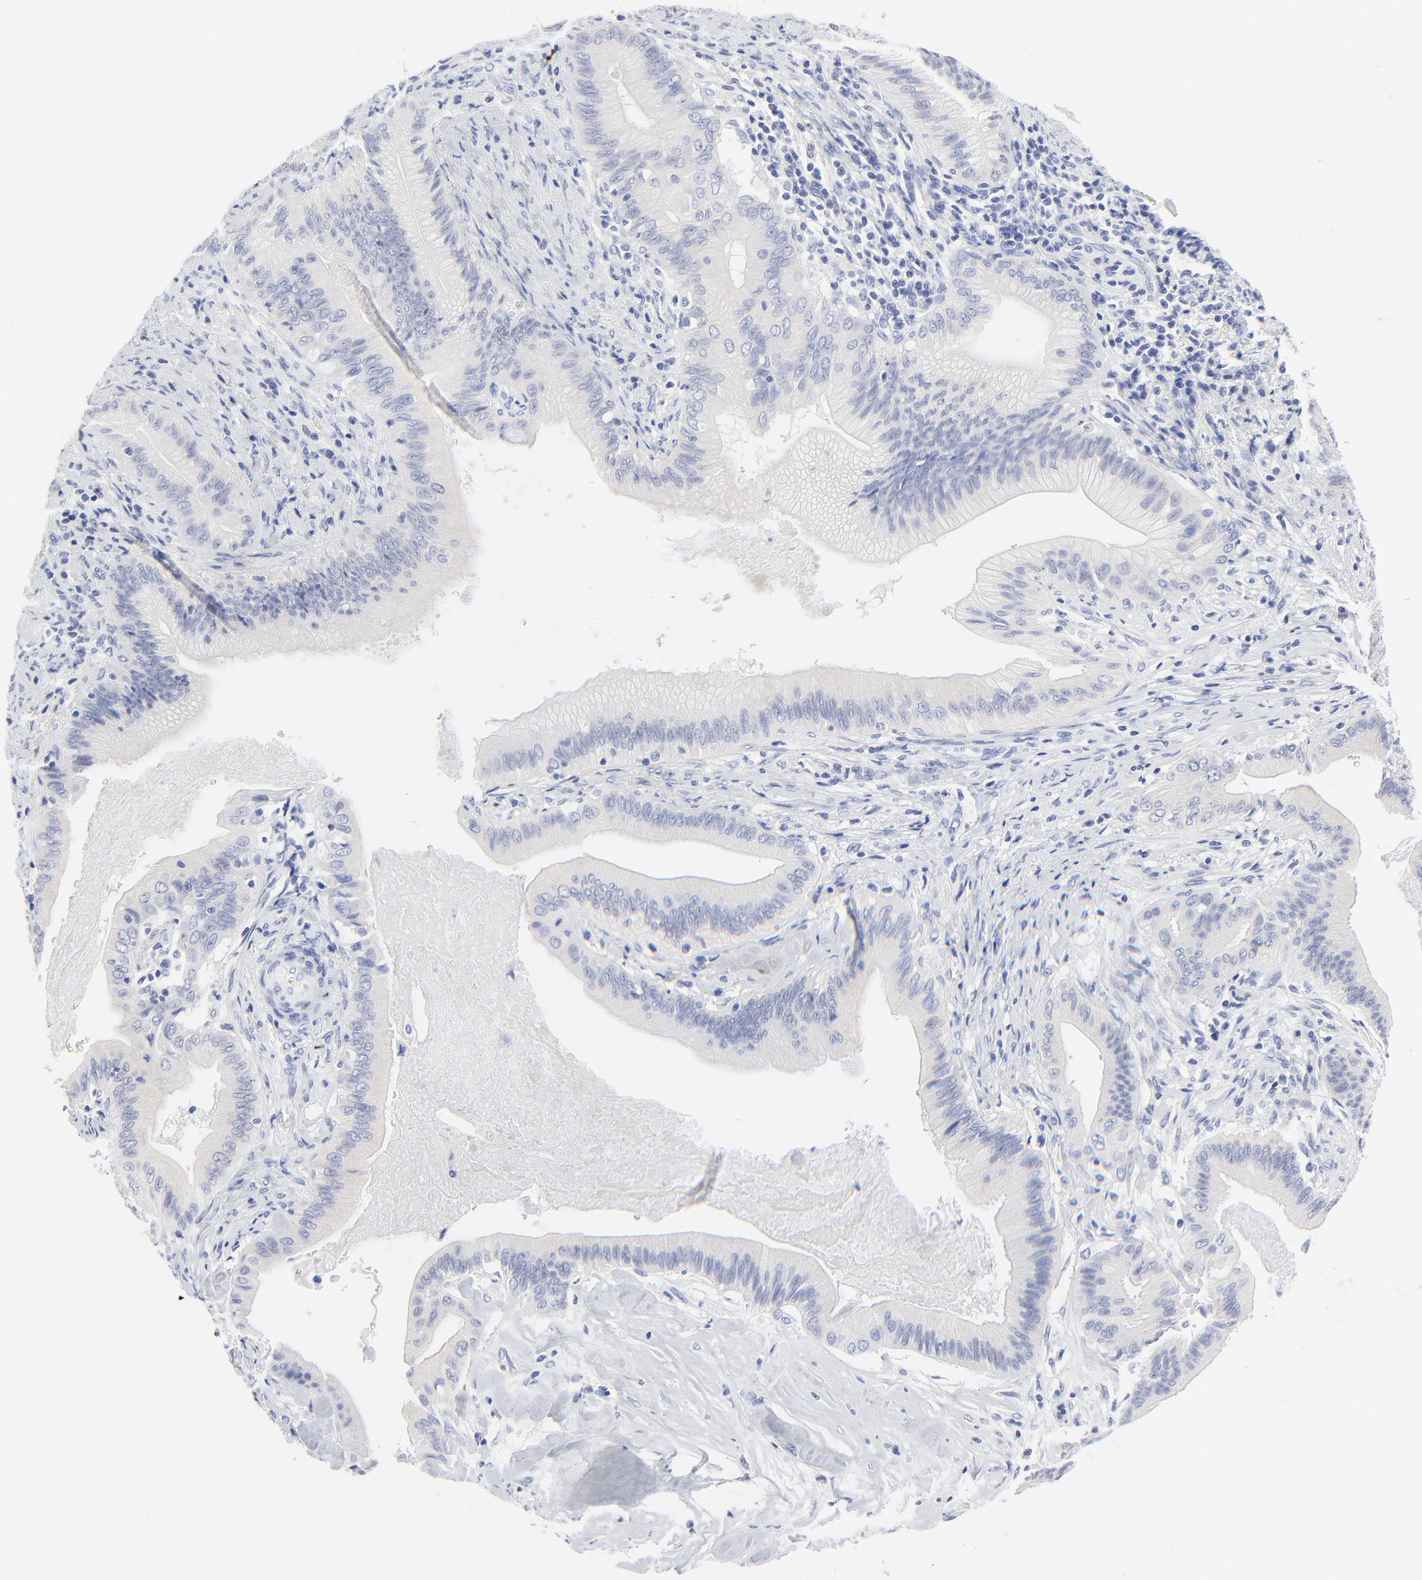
{"staining": {"intensity": "negative", "quantity": "none", "location": "none"}, "tissue": "liver cancer", "cell_type": "Tumor cells", "image_type": "cancer", "snomed": [{"axis": "morphology", "description": "Cholangiocarcinoma"}, {"axis": "topography", "description": "Liver"}], "caption": "Immunohistochemistry (IHC) photomicrograph of neoplastic tissue: liver cancer stained with DAB (3,3'-diaminobenzidine) displays no significant protein staining in tumor cells.", "gene": "PSD3", "patient": {"sex": "male", "age": 58}}